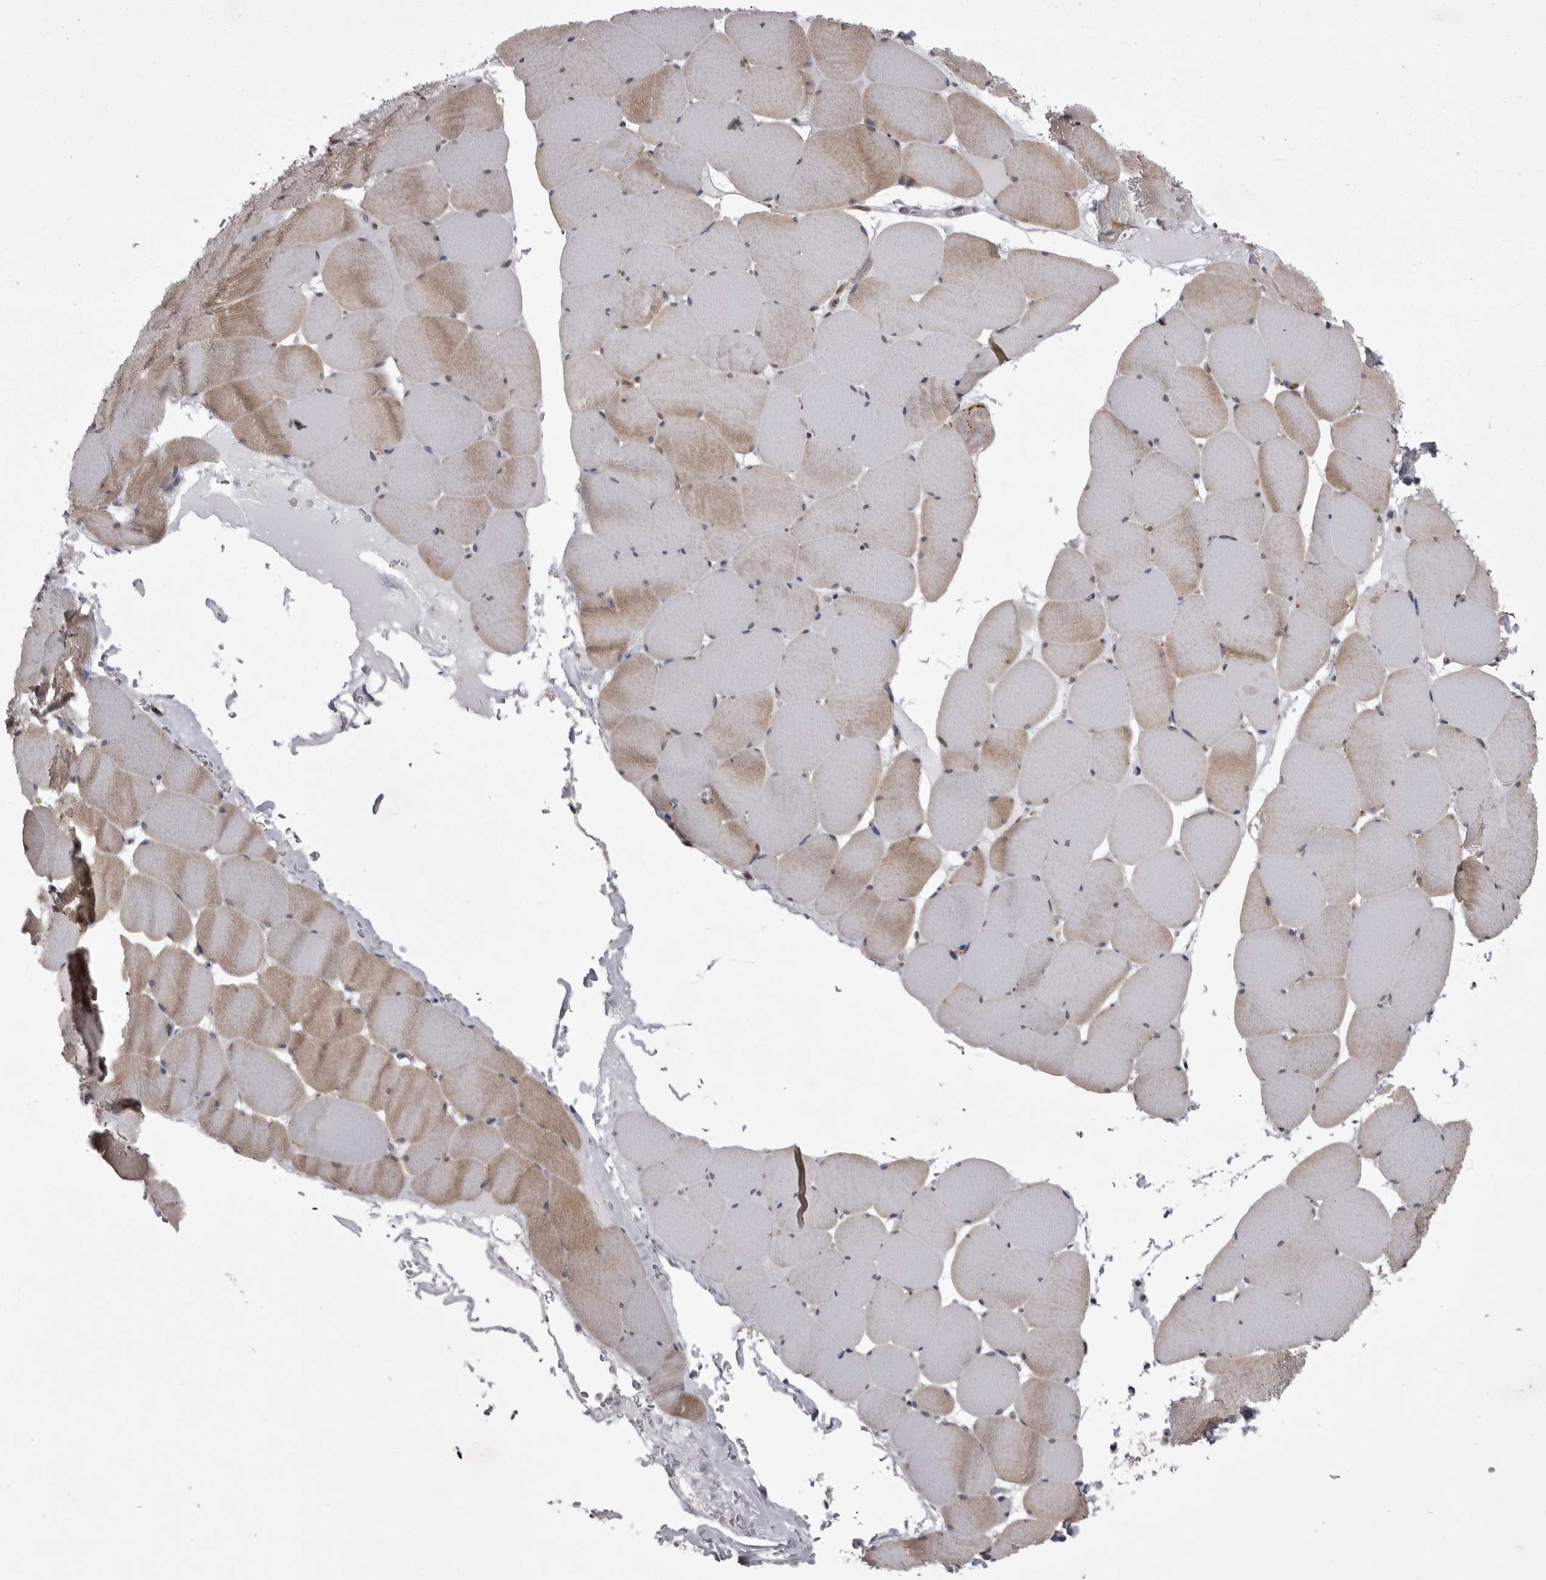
{"staining": {"intensity": "weak", "quantity": "25%-75%", "location": "cytoplasmic/membranous"}, "tissue": "skeletal muscle", "cell_type": "Myocytes", "image_type": "normal", "snomed": [{"axis": "morphology", "description": "Normal tissue, NOS"}, {"axis": "topography", "description": "Skeletal muscle"}], "caption": "Immunohistochemical staining of unremarkable human skeletal muscle demonstrates 25%-75% levels of weak cytoplasmic/membranous protein positivity in about 25%-75% of myocytes. (brown staining indicates protein expression, while blue staining denotes nuclei).", "gene": "ABL1", "patient": {"sex": "male", "age": 62}}